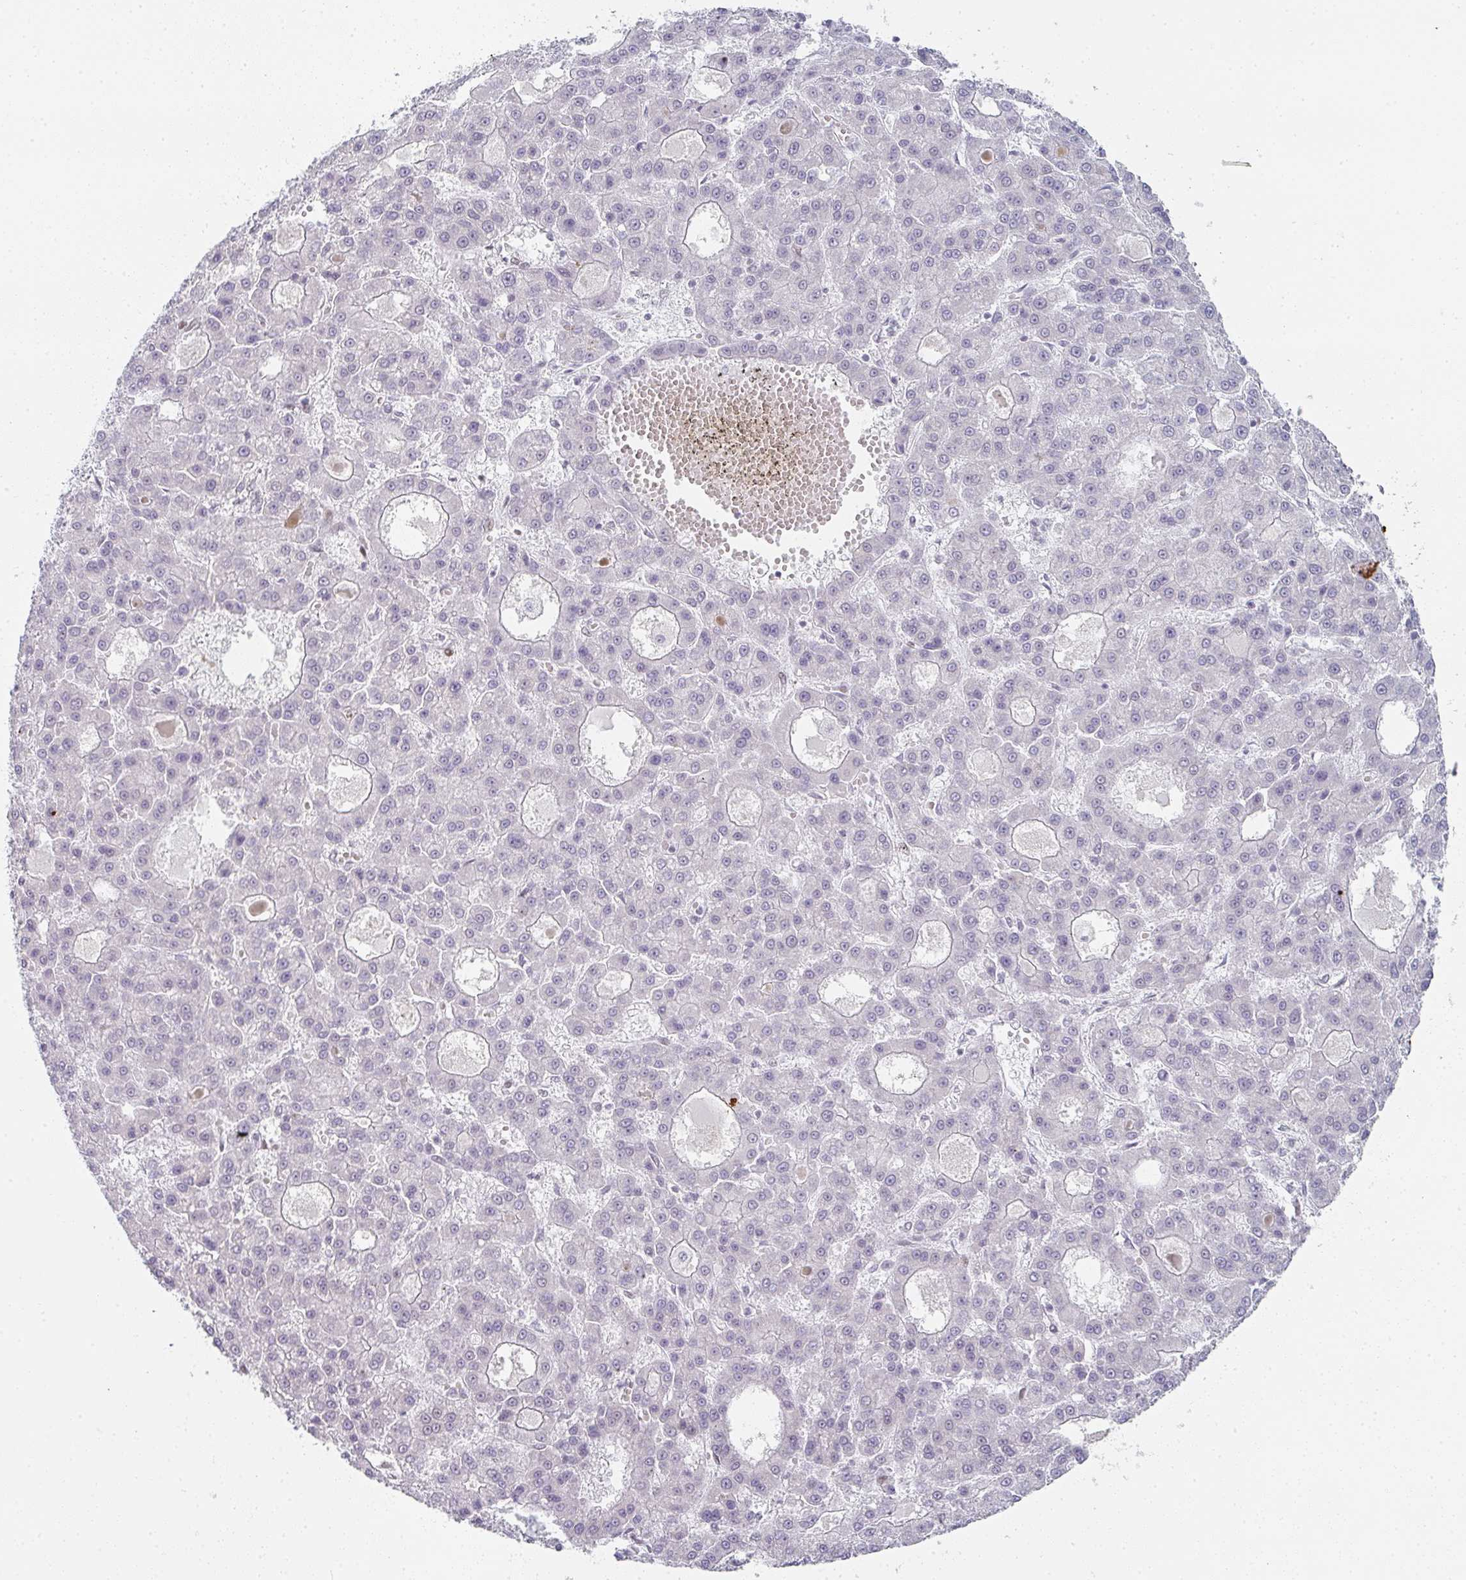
{"staining": {"intensity": "negative", "quantity": "none", "location": "none"}, "tissue": "liver cancer", "cell_type": "Tumor cells", "image_type": "cancer", "snomed": [{"axis": "morphology", "description": "Carcinoma, Hepatocellular, NOS"}, {"axis": "topography", "description": "Liver"}], "caption": "This histopathology image is of liver cancer (hepatocellular carcinoma) stained with IHC to label a protein in brown with the nuclei are counter-stained blue. There is no expression in tumor cells. (DAB immunohistochemistry visualized using brightfield microscopy, high magnification).", "gene": "POU2AF2", "patient": {"sex": "male", "age": 70}}